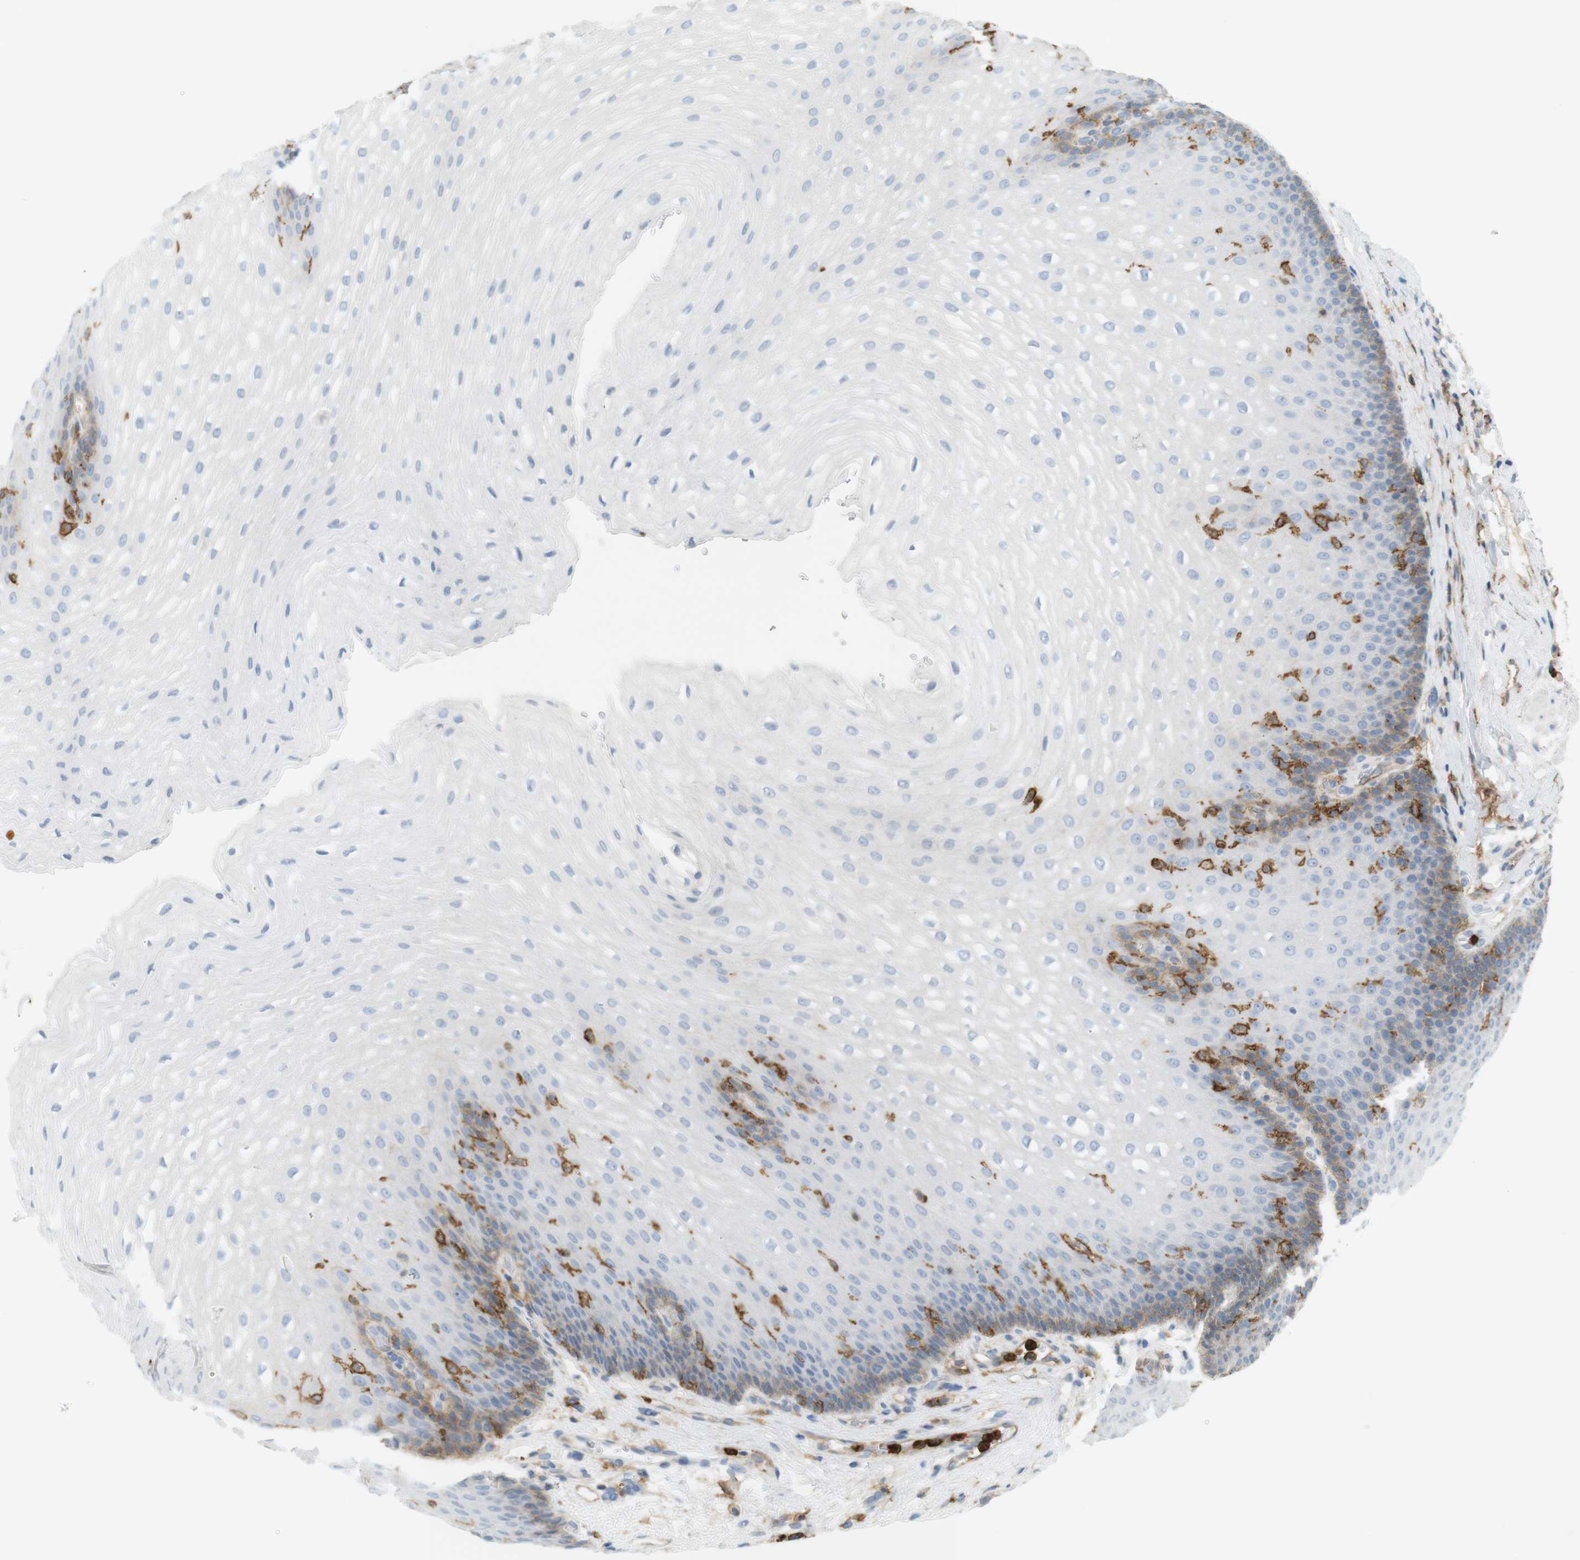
{"staining": {"intensity": "moderate", "quantity": "<25%", "location": "cytoplasmic/membranous"}, "tissue": "esophagus", "cell_type": "Squamous epithelial cells", "image_type": "normal", "snomed": [{"axis": "morphology", "description": "Normal tissue, NOS"}, {"axis": "topography", "description": "Esophagus"}], "caption": "This histopathology image shows IHC staining of unremarkable esophagus, with low moderate cytoplasmic/membranous staining in about <25% of squamous epithelial cells.", "gene": "SIRPA", "patient": {"sex": "male", "age": 48}}